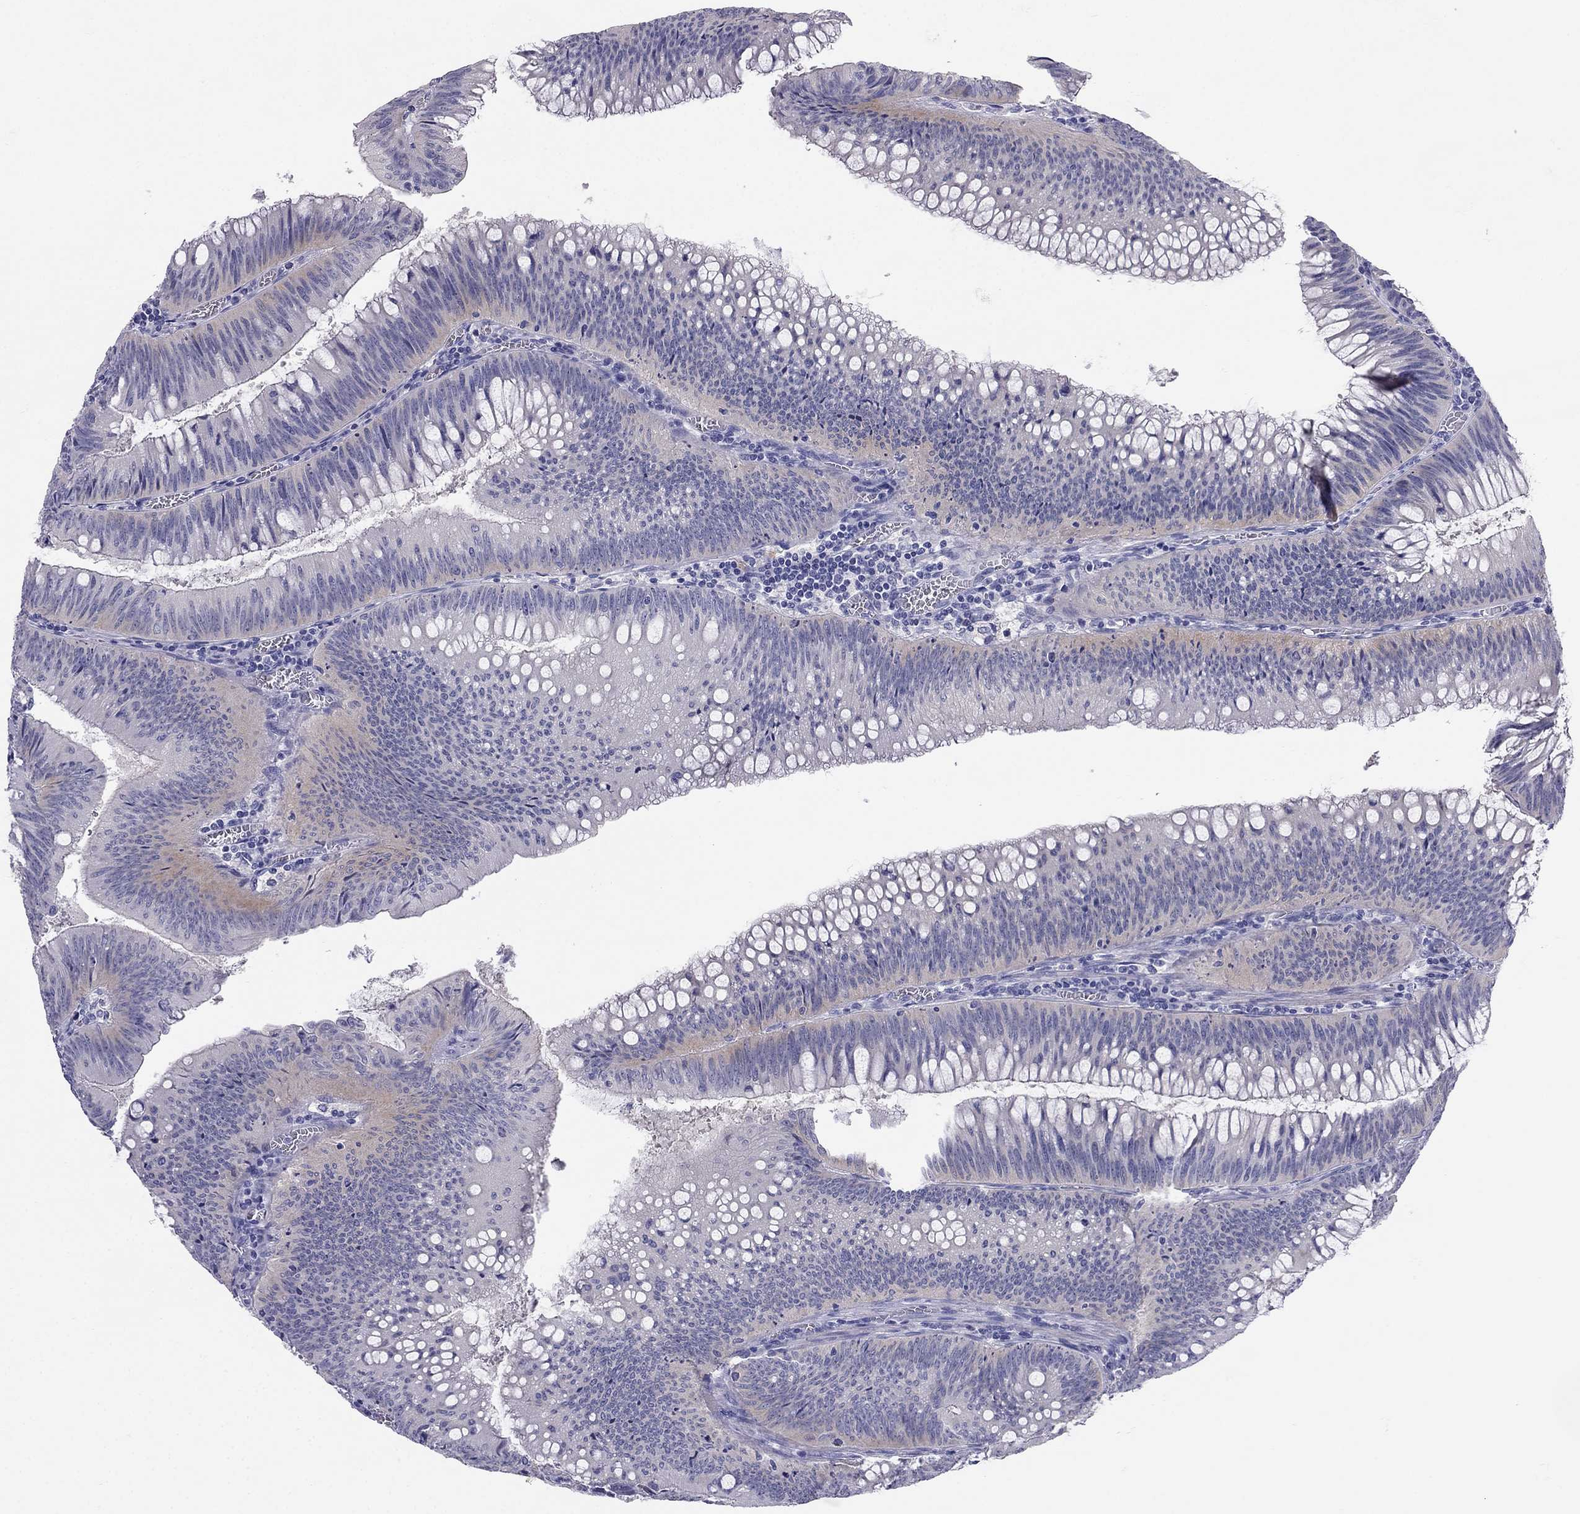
{"staining": {"intensity": "negative", "quantity": "none", "location": "none"}, "tissue": "colorectal cancer", "cell_type": "Tumor cells", "image_type": "cancer", "snomed": [{"axis": "morphology", "description": "Adenocarcinoma, NOS"}, {"axis": "topography", "description": "Rectum"}], "caption": "Immunohistochemistry (IHC) of colorectal cancer (adenocarcinoma) shows no positivity in tumor cells.", "gene": "RFLNA", "patient": {"sex": "female", "age": 72}}